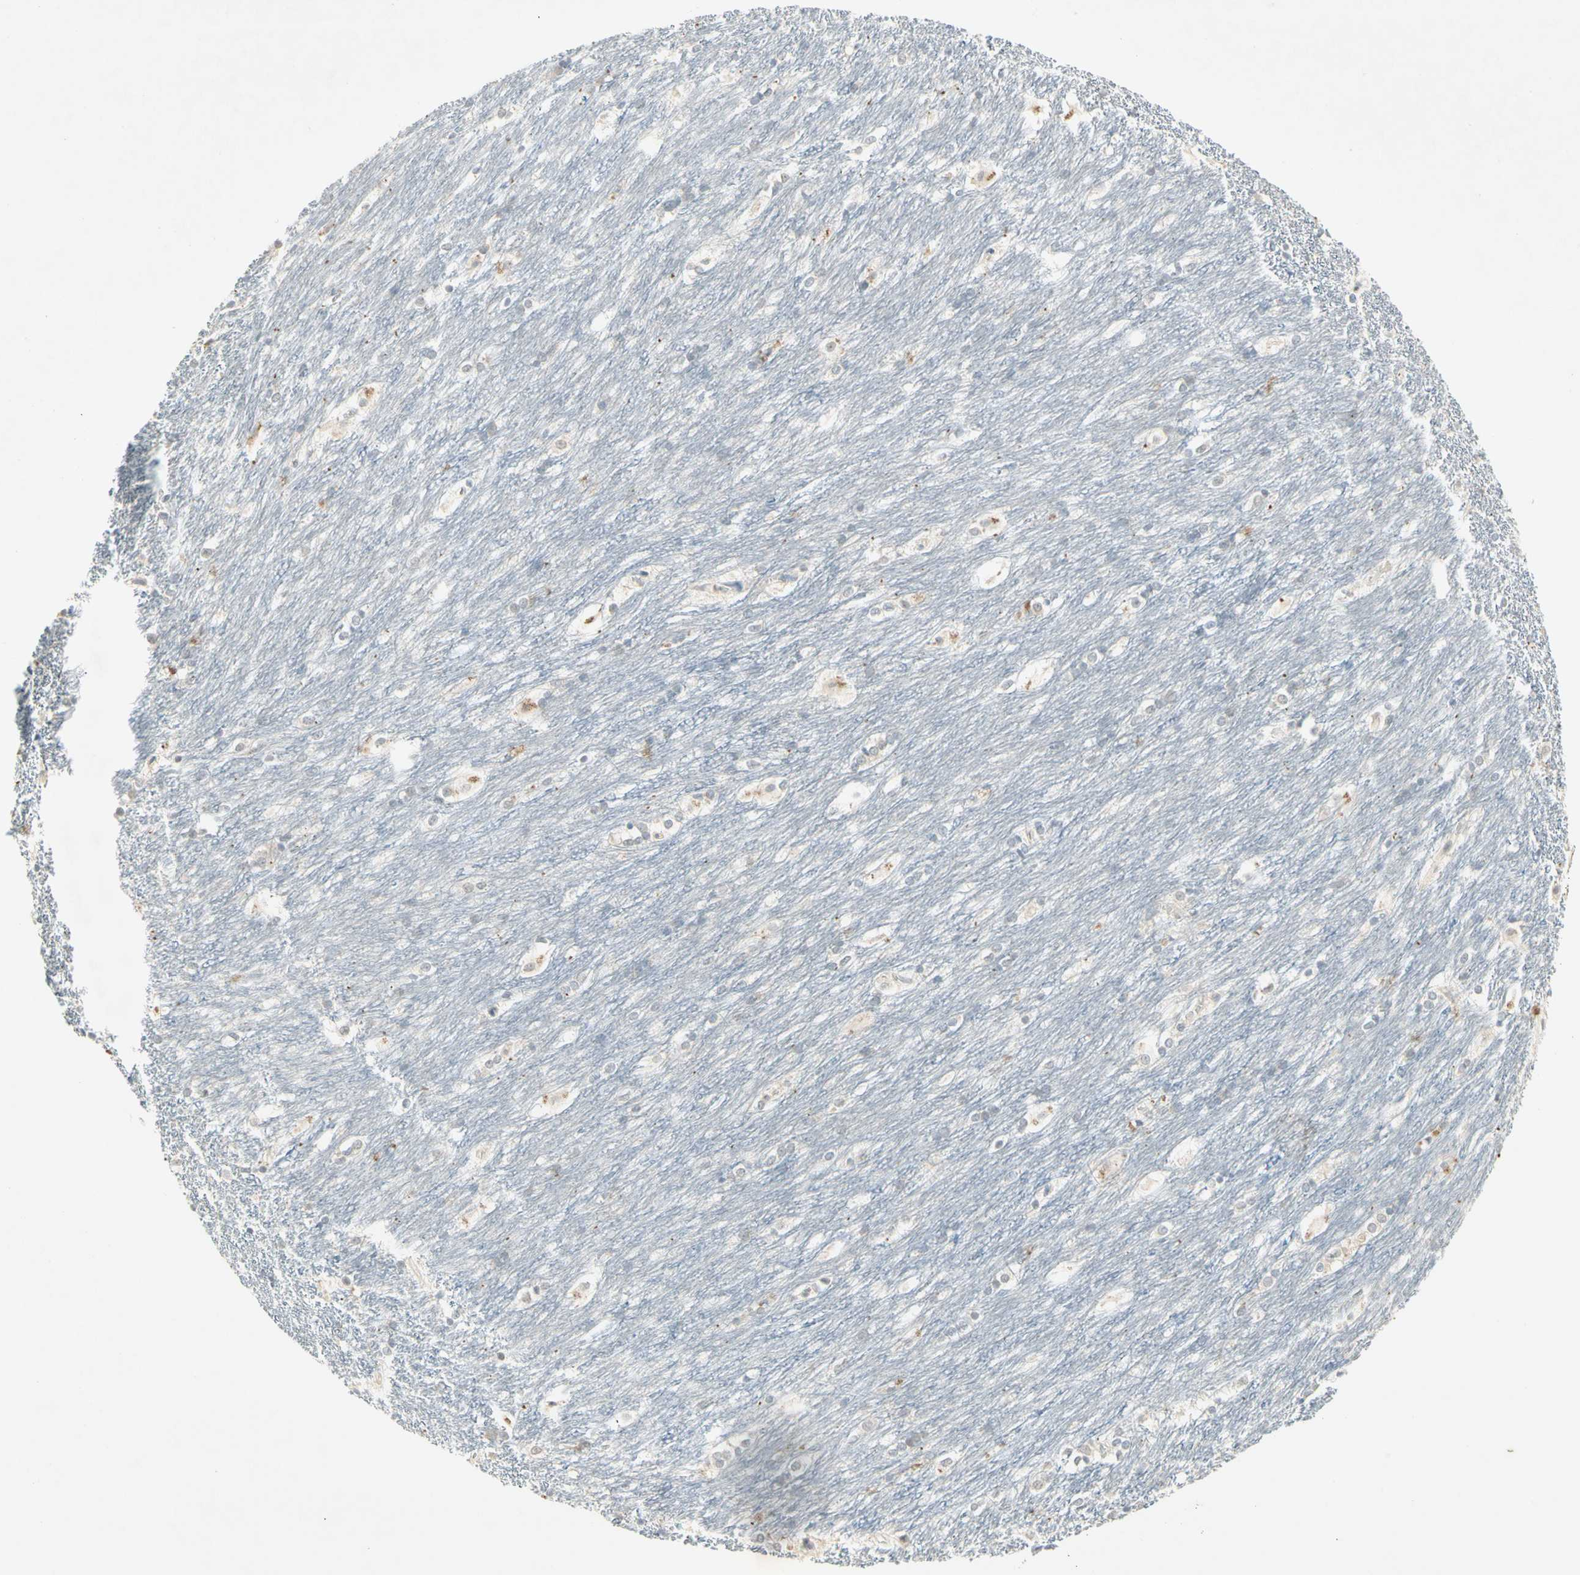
{"staining": {"intensity": "negative", "quantity": "none", "location": "none"}, "tissue": "caudate", "cell_type": "Glial cells", "image_type": "normal", "snomed": [{"axis": "morphology", "description": "Normal tissue, NOS"}, {"axis": "topography", "description": "Lateral ventricle wall"}], "caption": "Protein analysis of normal caudate demonstrates no significant positivity in glial cells.", "gene": "PITX1", "patient": {"sex": "female", "age": 19}}